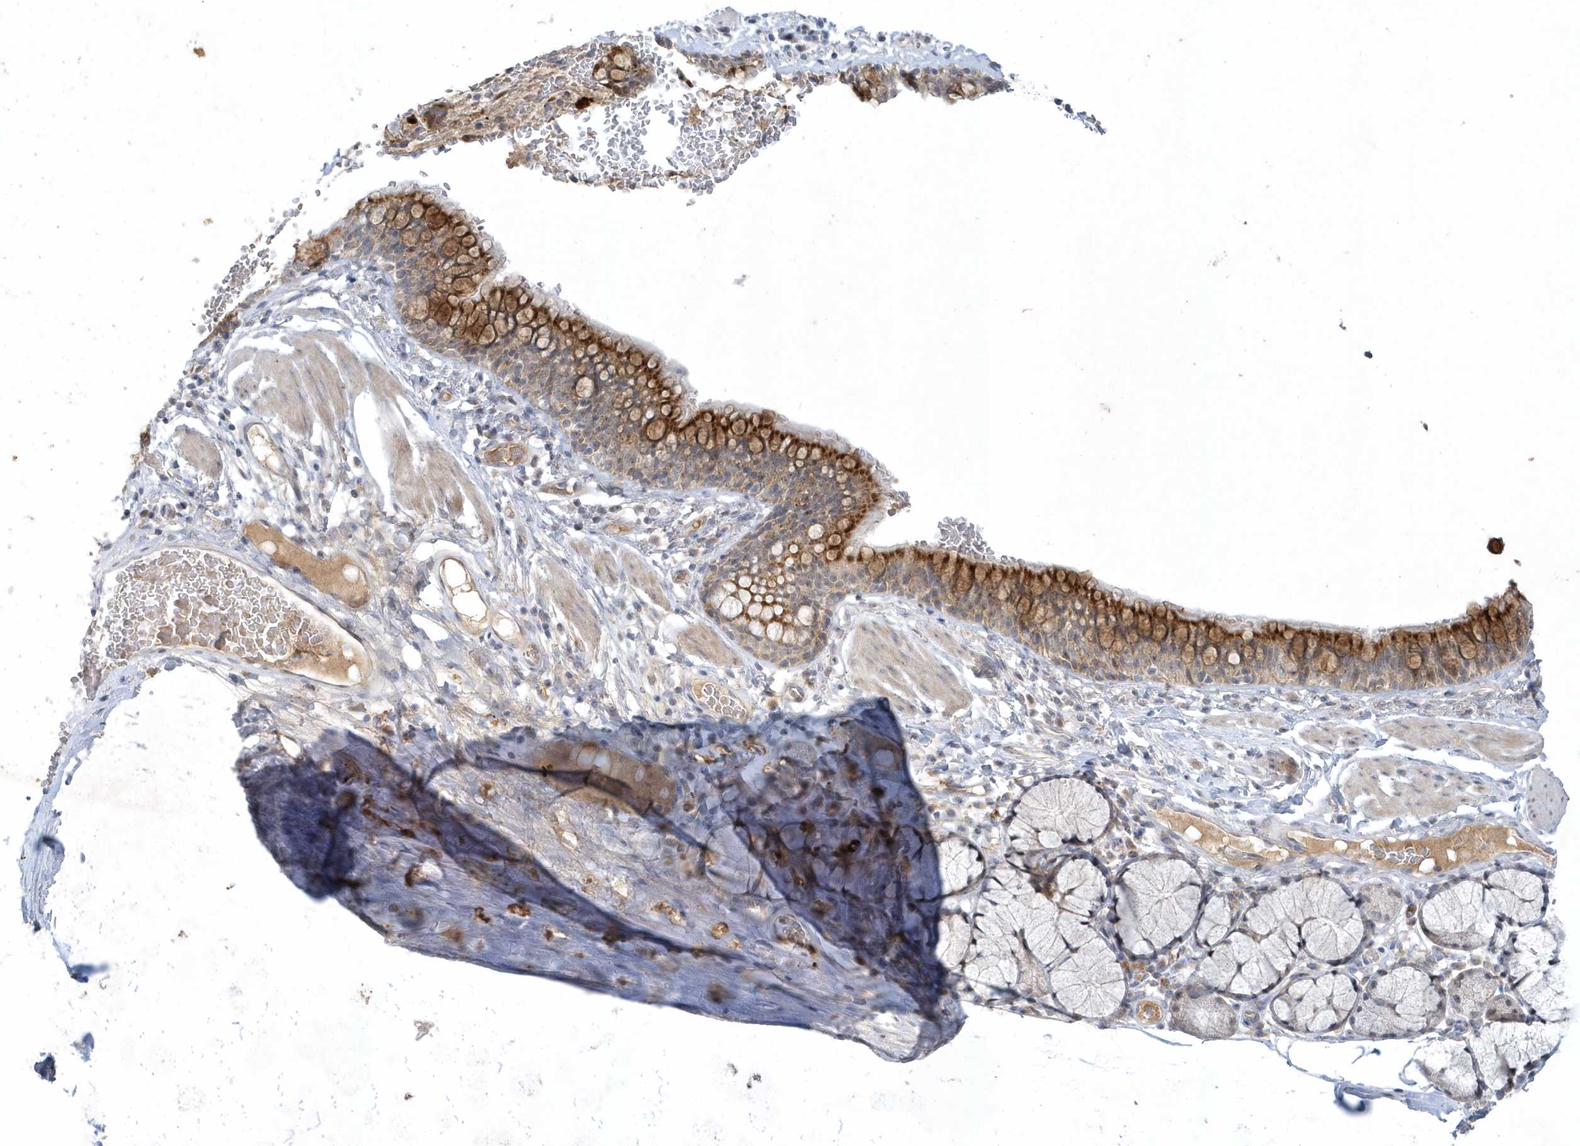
{"staining": {"intensity": "strong", "quantity": "25%-75%", "location": "cytoplasmic/membranous"}, "tissue": "bronchus", "cell_type": "Respiratory epithelial cells", "image_type": "normal", "snomed": [{"axis": "morphology", "description": "Normal tissue, NOS"}, {"axis": "topography", "description": "Cartilage tissue"}, {"axis": "topography", "description": "Bronchus"}], "caption": "This photomicrograph demonstrates unremarkable bronchus stained with IHC to label a protein in brown. The cytoplasmic/membranous of respiratory epithelial cells show strong positivity for the protein. Nuclei are counter-stained blue.", "gene": "THG1L", "patient": {"sex": "female", "age": 36}}